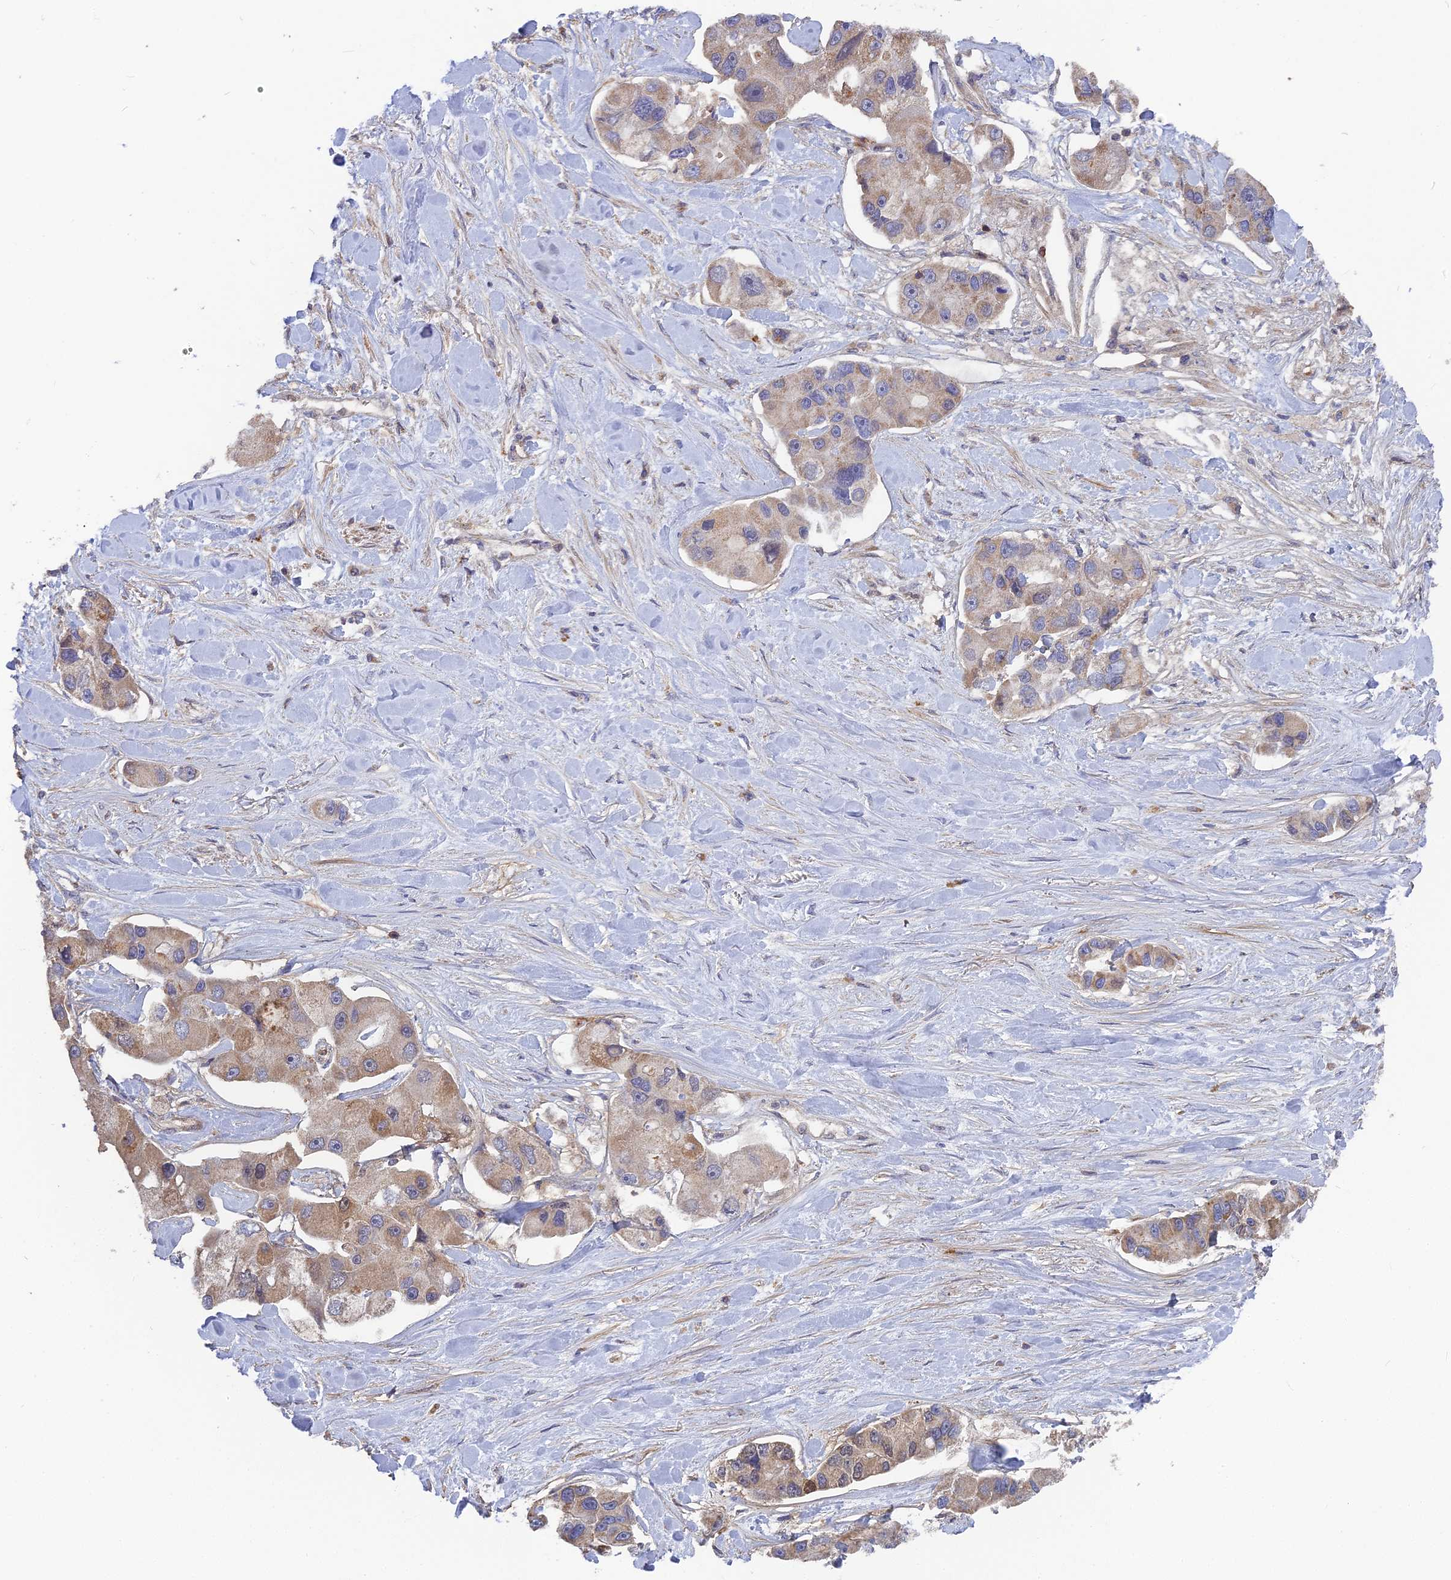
{"staining": {"intensity": "moderate", "quantity": ">75%", "location": "cytoplasmic/membranous"}, "tissue": "lung cancer", "cell_type": "Tumor cells", "image_type": "cancer", "snomed": [{"axis": "morphology", "description": "Adenocarcinoma, NOS"}, {"axis": "topography", "description": "Lung"}], "caption": "Immunohistochemistry (IHC) of lung cancer exhibits medium levels of moderate cytoplasmic/membranous positivity in about >75% of tumor cells.", "gene": "RPIA", "patient": {"sex": "female", "age": 54}}